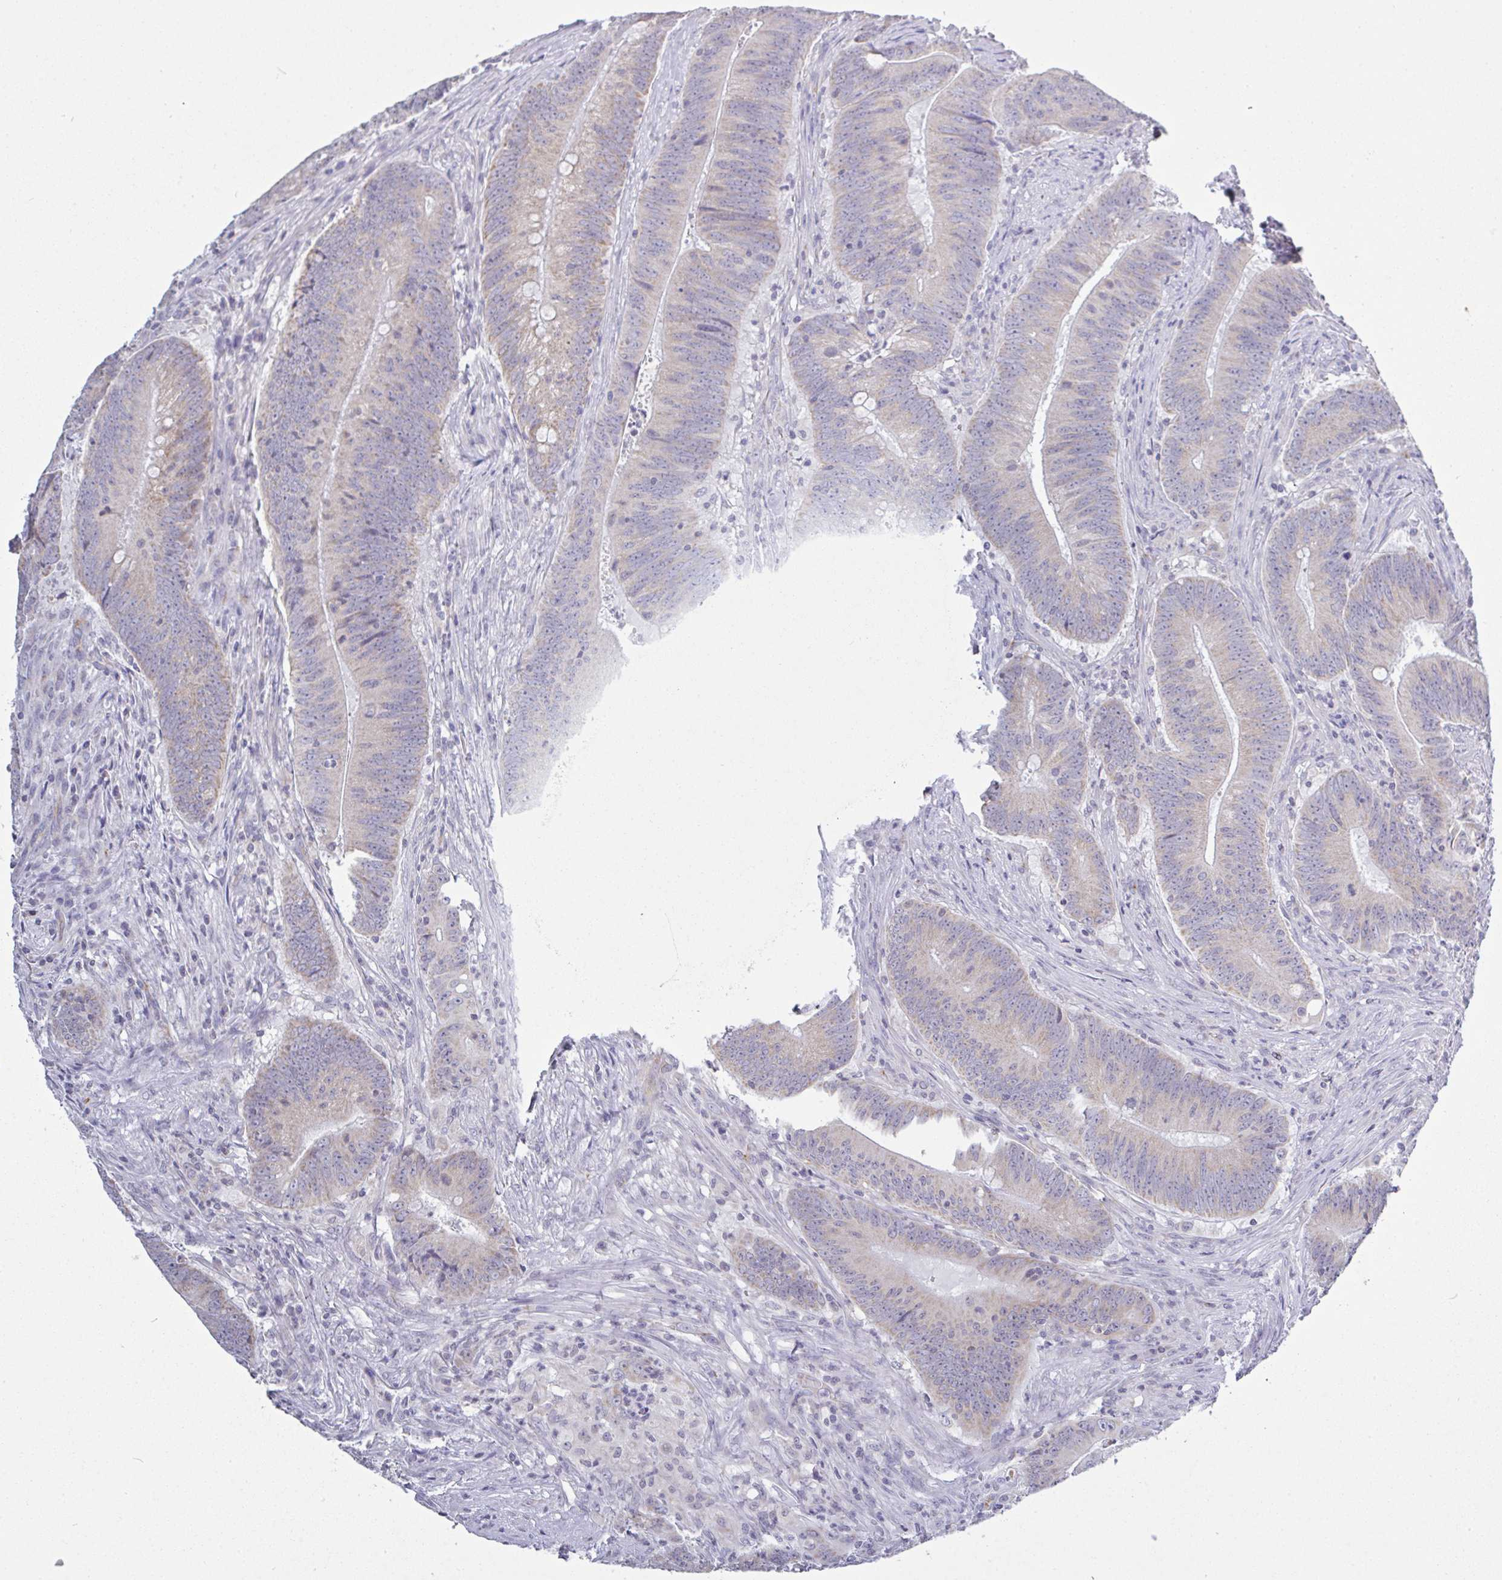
{"staining": {"intensity": "negative", "quantity": "none", "location": "none"}, "tissue": "colorectal cancer", "cell_type": "Tumor cells", "image_type": "cancer", "snomed": [{"axis": "morphology", "description": "Adenocarcinoma, NOS"}, {"axis": "topography", "description": "Colon"}], "caption": "Histopathology image shows no protein expression in tumor cells of colorectal cancer (adenocarcinoma) tissue. Nuclei are stained in blue.", "gene": "PLCD4", "patient": {"sex": "female", "age": 87}}